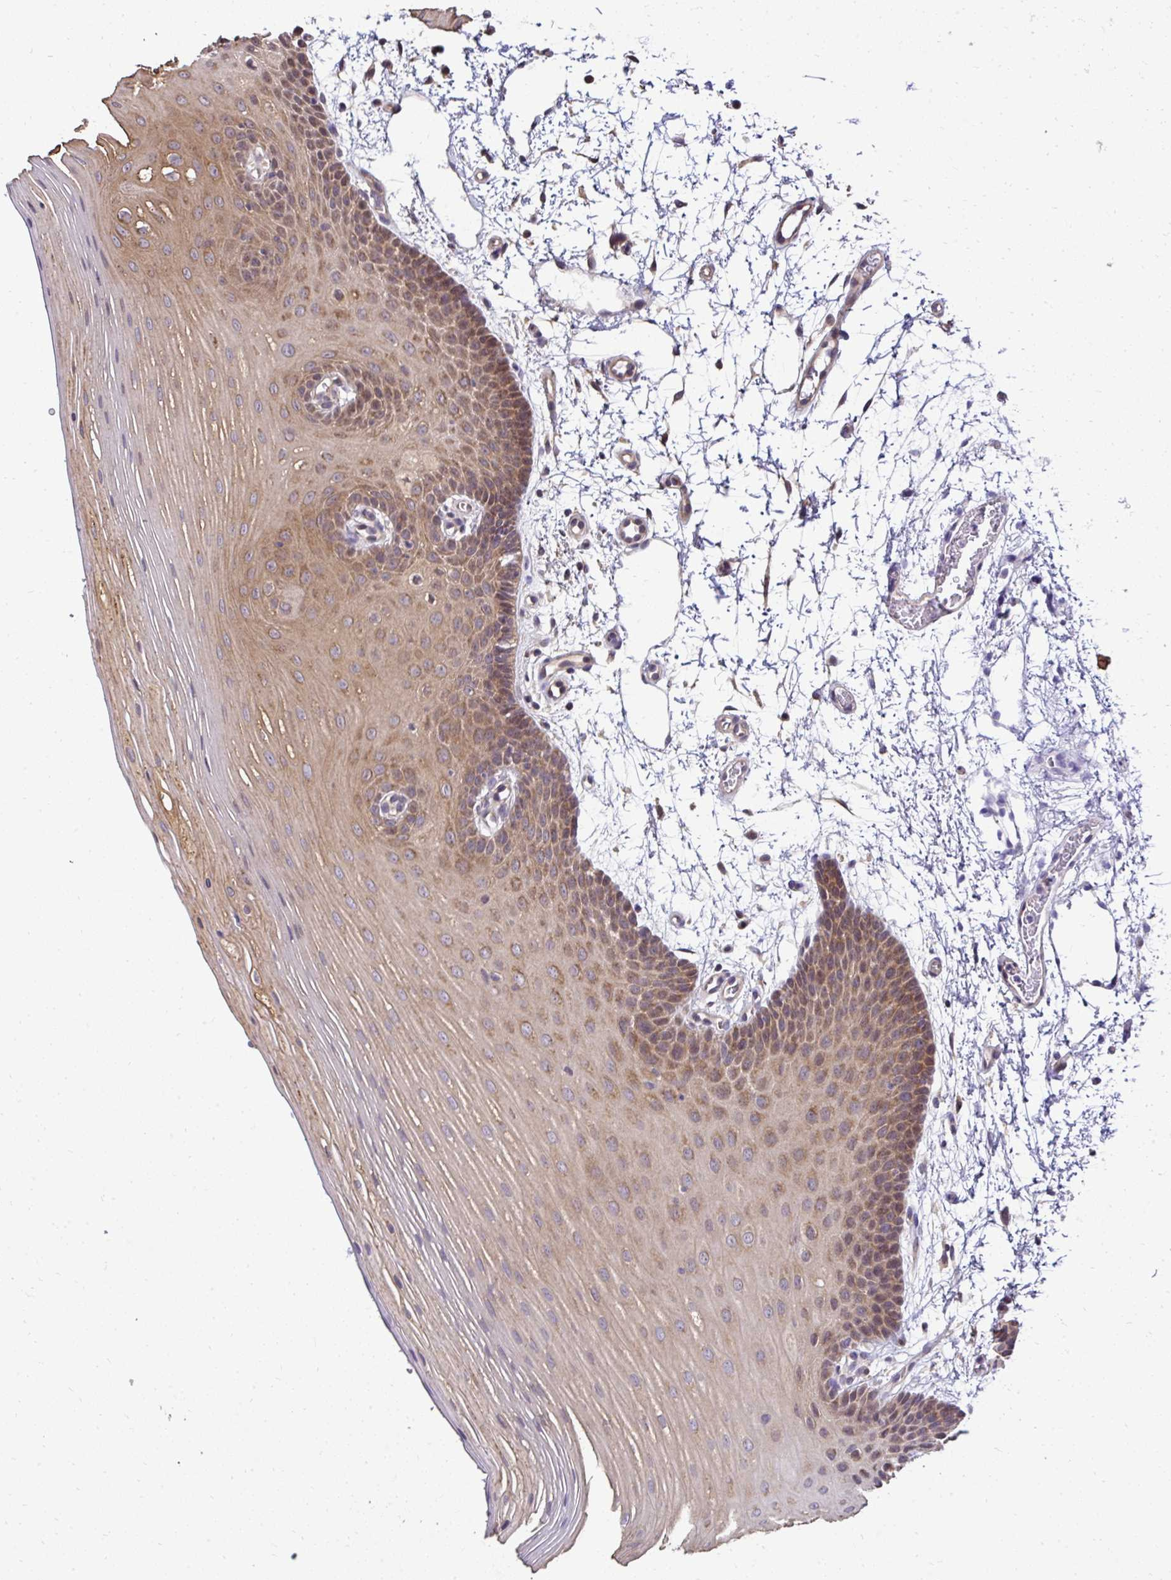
{"staining": {"intensity": "moderate", "quantity": ">75%", "location": "cytoplasmic/membranous"}, "tissue": "oral mucosa", "cell_type": "Squamous epithelial cells", "image_type": "normal", "snomed": [{"axis": "morphology", "description": "Normal tissue, NOS"}, {"axis": "topography", "description": "Oral tissue"}], "caption": "Benign oral mucosa shows moderate cytoplasmic/membranous expression in about >75% of squamous epithelial cells, visualized by immunohistochemistry.", "gene": "RDH14", "patient": {"sex": "female", "age": 81}}